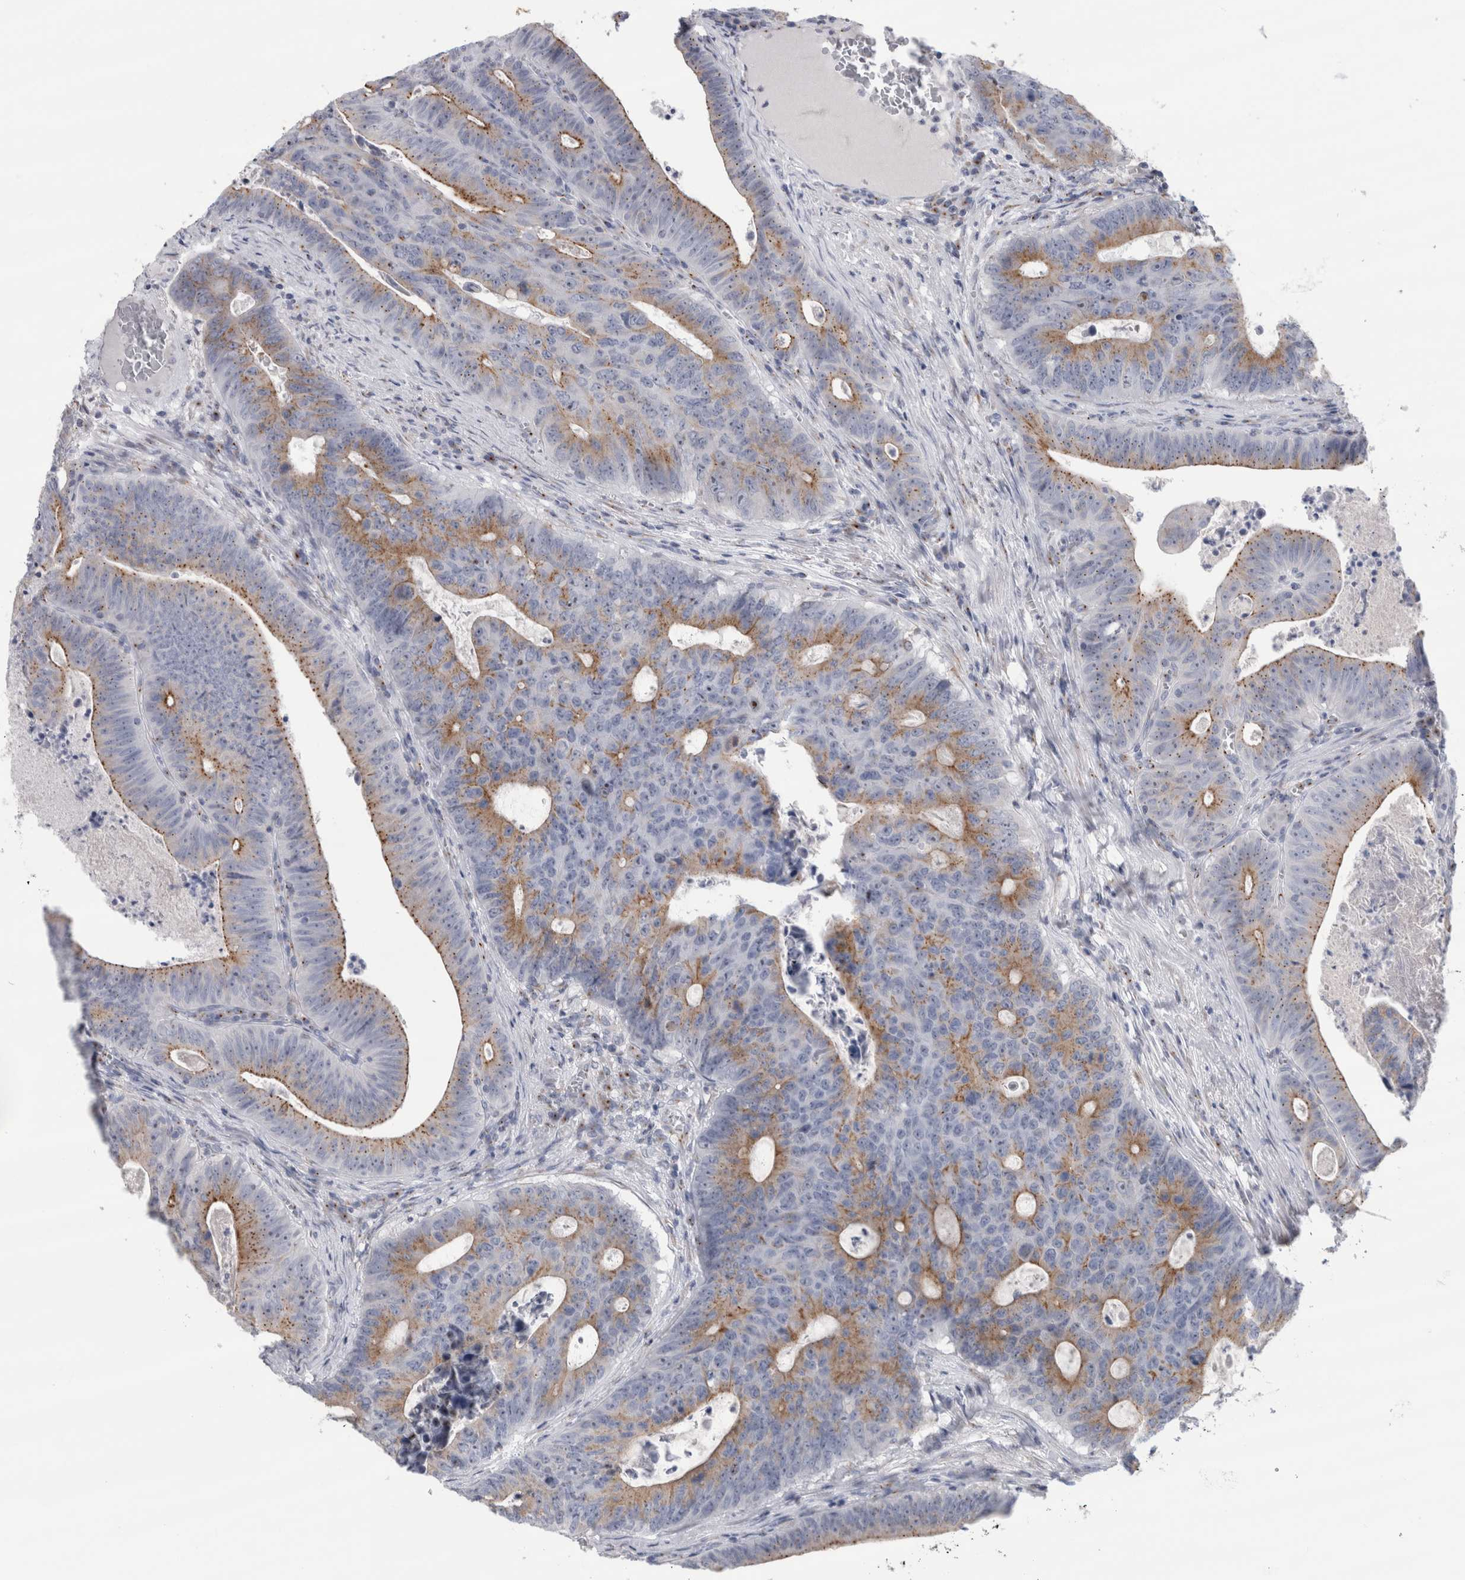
{"staining": {"intensity": "moderate", "quantity": ">75%", "location": "cytoplasmic/membranous"}, "tissue": "colorectal cancer", "cell_type": "Tumor cells", "image_type": "cancer", "snomed": [{"axis": "morphology", "description": "Adenocarcinoma, NOS"}, {"axis": "topography", "description": "Colon"}], "caption": "Adenocarcinoma (colorectal) tissue reveals moderate cytoplasmic/membranous staining in approximately >75% of tumor cells", "gene": "AKAP9", "patient": {"sex": "male", "age": 87}}